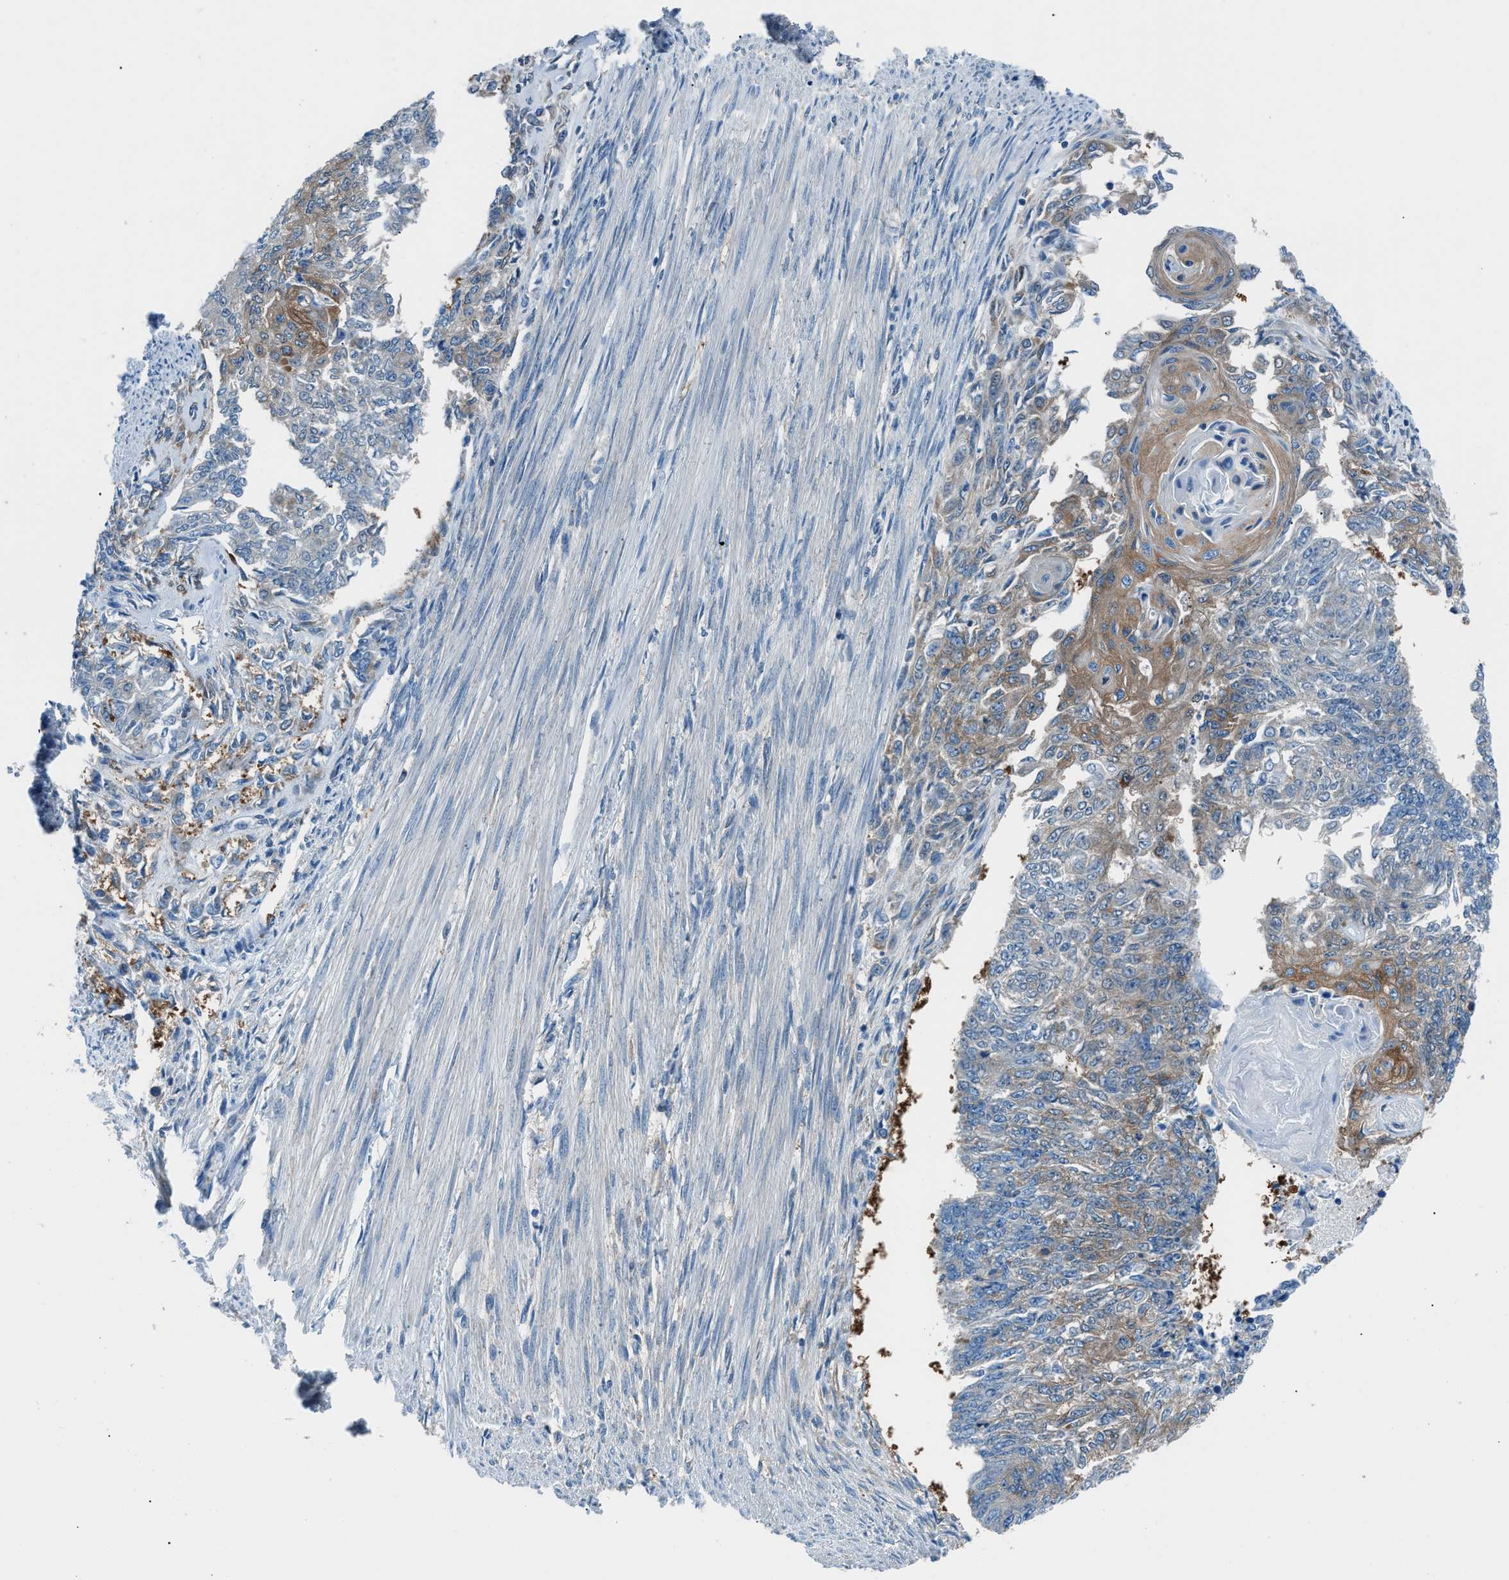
{"staining": {"intensity": "moderate", "quantity": "<25%", "location": "cytoplasmic/membranous"}, "tissue": "endometrial cancer", "cell_type": "Tumor cells", "image_type": "cancer", "snomed": [{"axis": "morphology", "description": "Adenocarcinoma, NOS"}, {"axis": "topography", "description": "Endometrium"}], "caption": "Adenocarcinoma (endometrial) was stained to show a protein in brown. There is low levels of moderate cytoplasmic/membranous positivity in about <25% of tumor cells. The protein of interest is stained brown, and the nuclei are stained in blue (DAB (3,3'-diaminobenzidine) IHC with brightfield microscopy, high magnification).", "gene": "SARS1", "patient": {"sex": "female", "age": 32}}